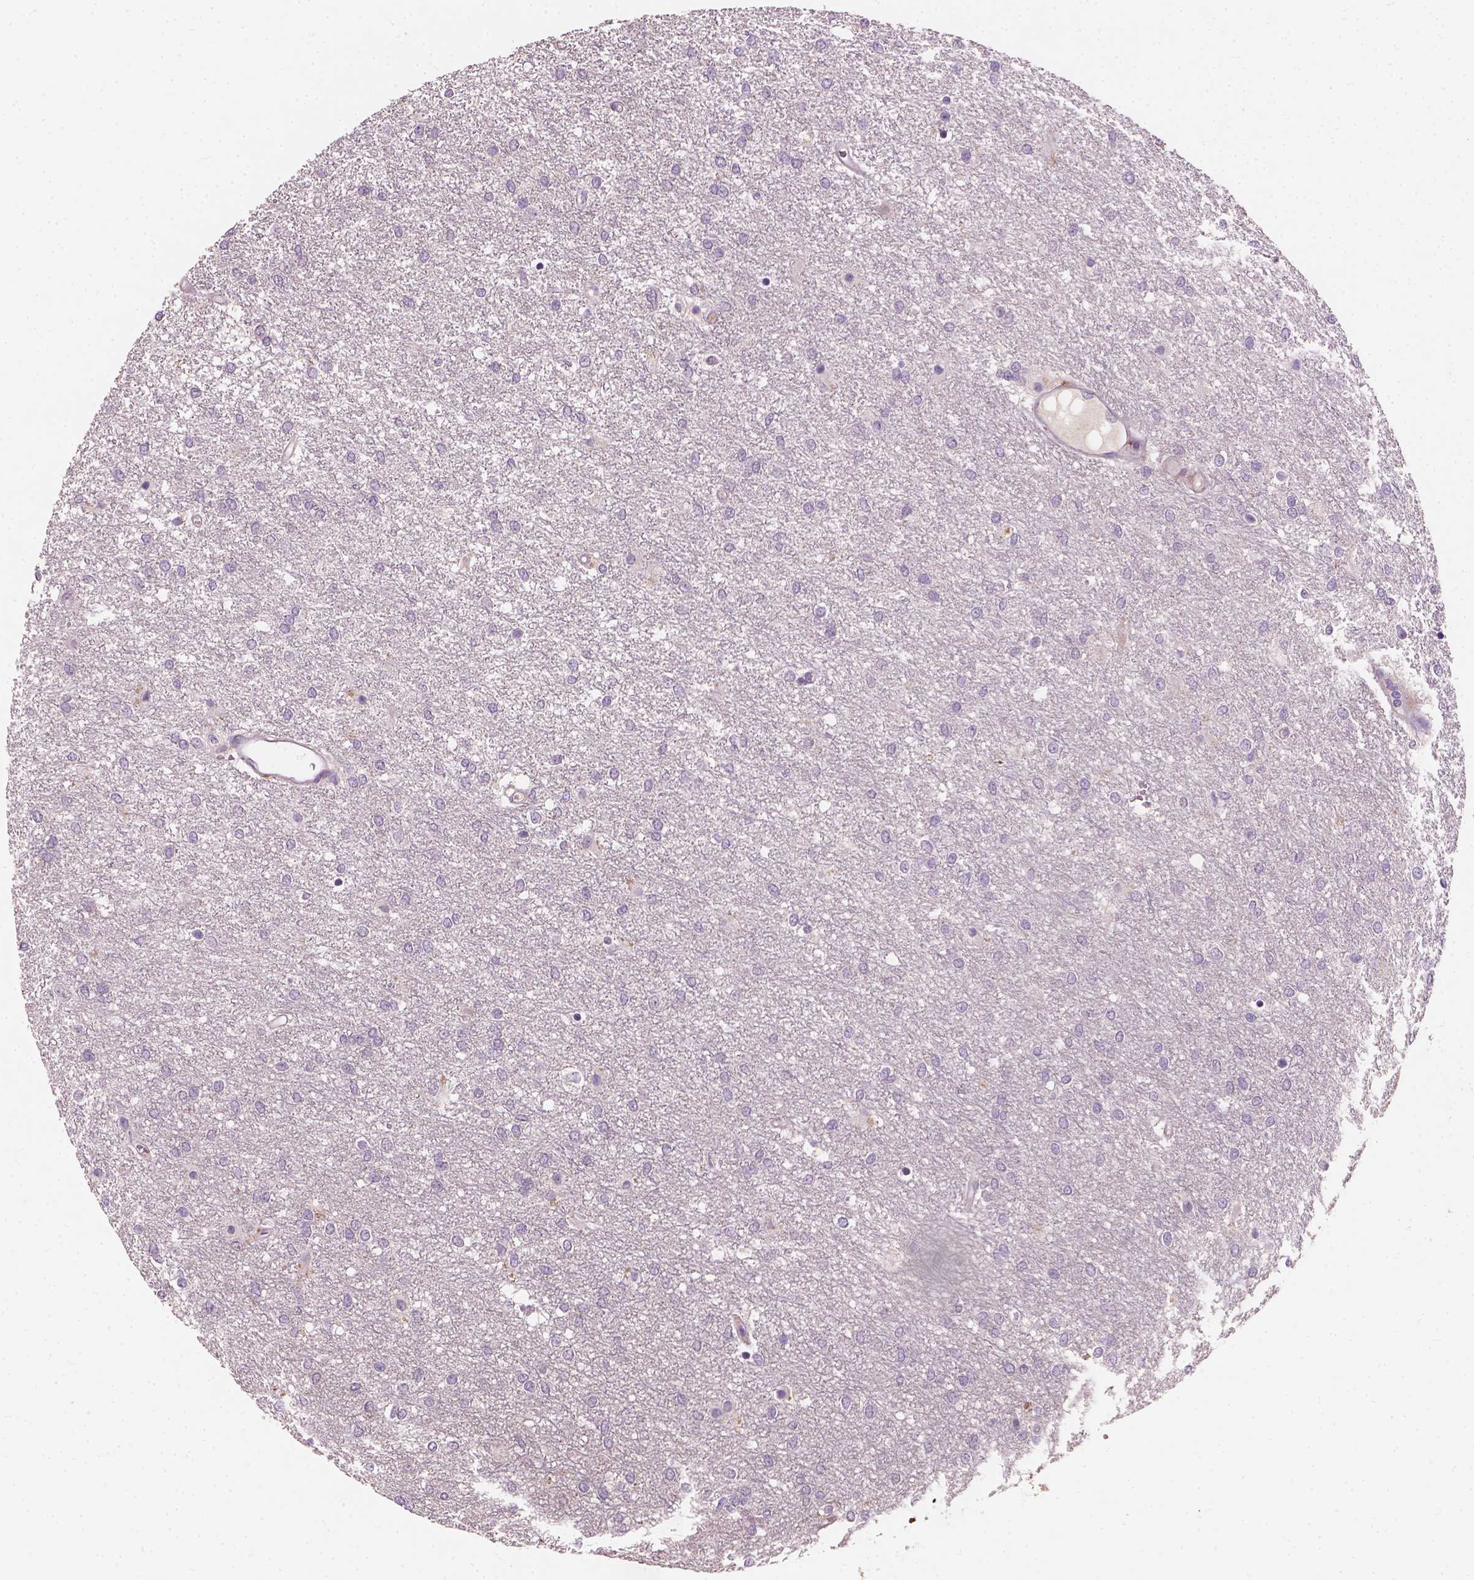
{"staining": {"intensity": "negative", "quantity": "none", "location": "none"}, "tissue": "glioma", "cell_type": "Tumor cells", "image_type": "cancer", "snomed": [{"axis": "morphology", "description": "Glioma, malignant, High grade"}, {"axis": "topography", "description": "Brain"}], "caption": "IHC of human malignant glioma (high-grade) demonstrates no expression in tumor cells. (DAB immunohistochemistry (IHC), high magnification).", "gene": "KRT17", "patient": {"sex": "female", "age": 61}}